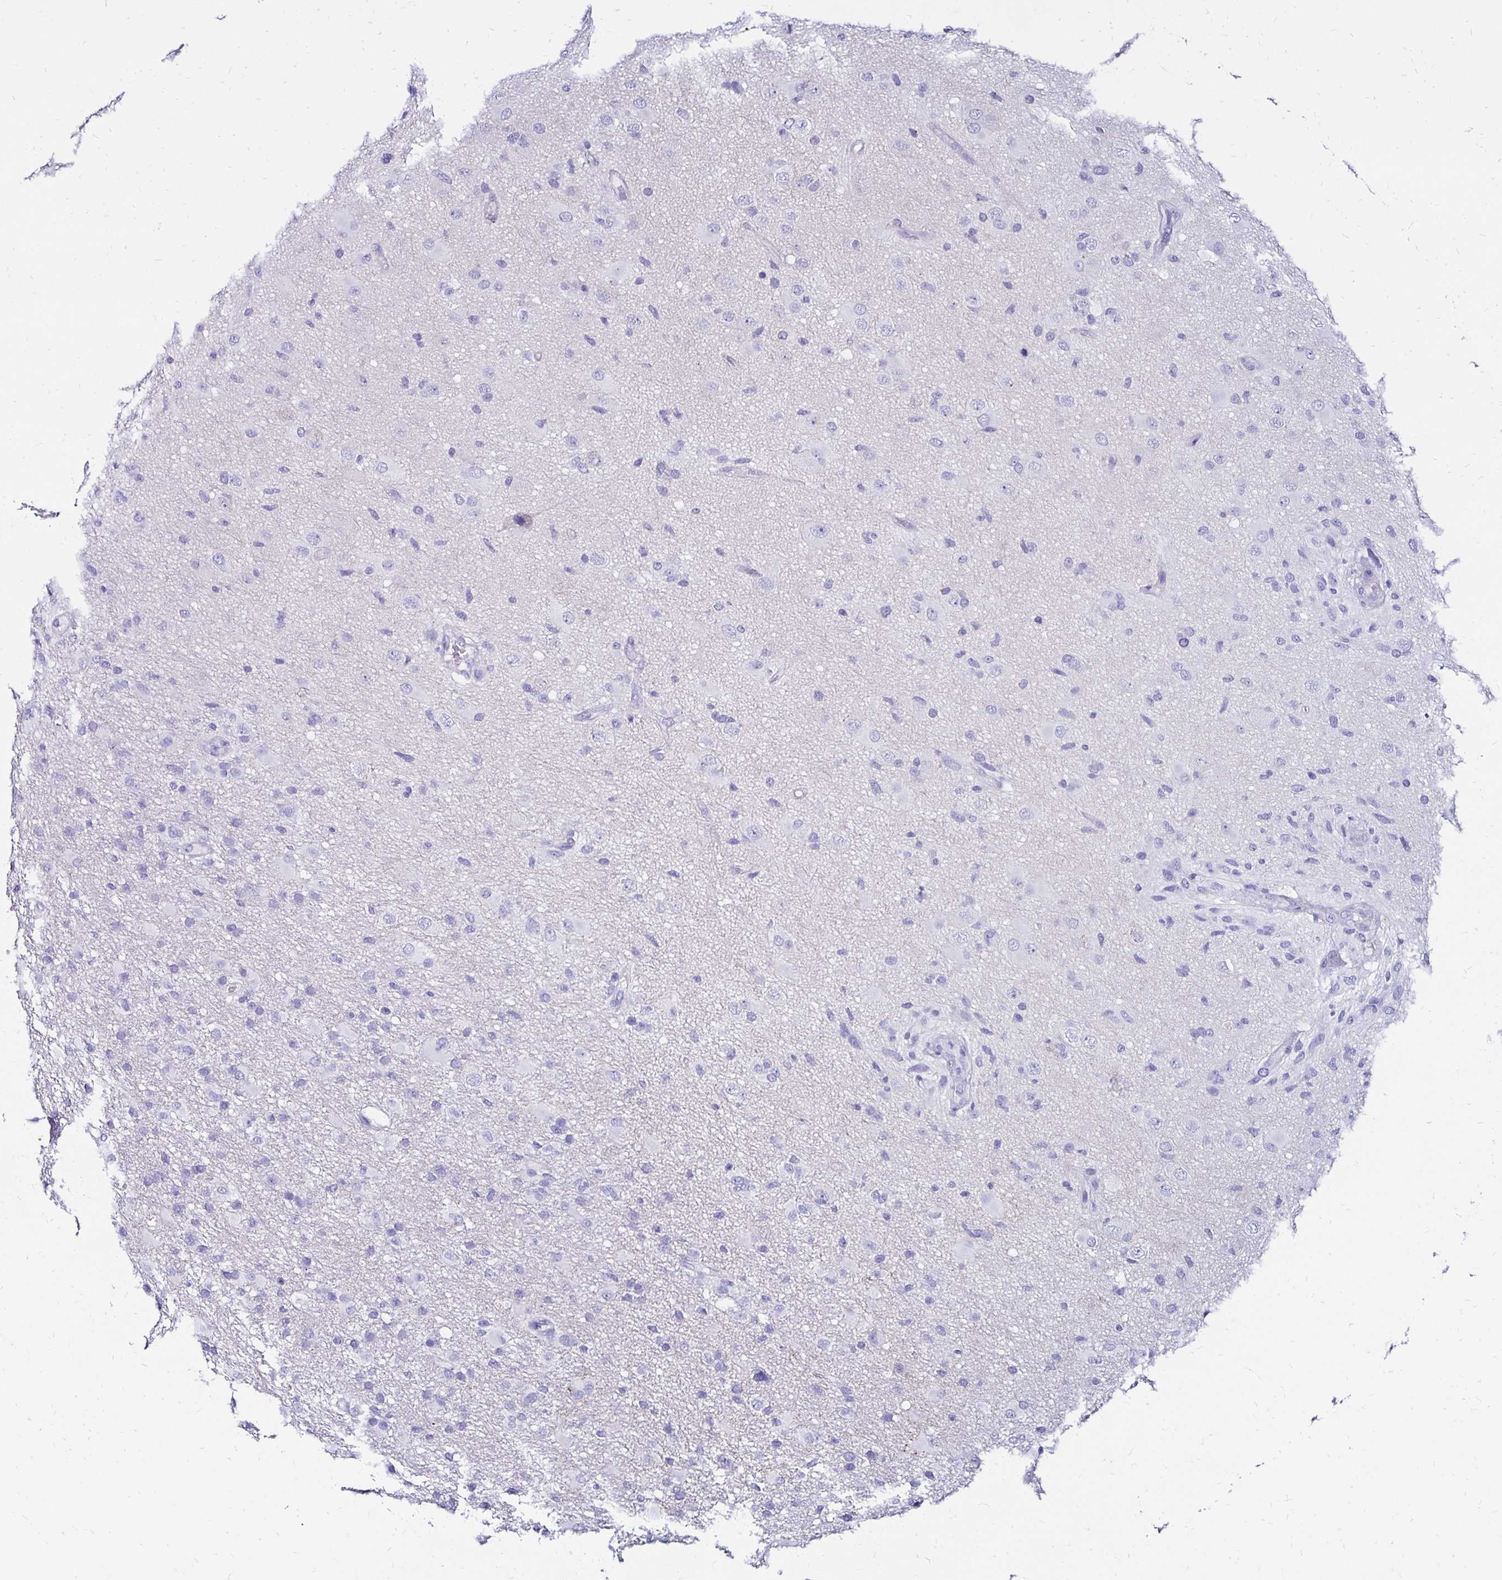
{"staining": {"intensity": "negative", "quantity": "none", "location": "none"}, "tissue": "glioma", "cell_type": "Tumor cells", "image_type": "cancer", "snomed": [{"axis": "morphology", "description": "Glioma, malignant, High grade"}, {"axis": "topography", "description": "Brain"}], "caption": "Protein analysis of glioma demonstrates no significant expression in tumor cells. The staining was performed using DAB to visualize the protein expression in brown, while the nuclei were stained in blue with hematoxylin (Magnification: 20x).", "gene": "KCNT1", "patient": {"sex": "male", "age": 53}}